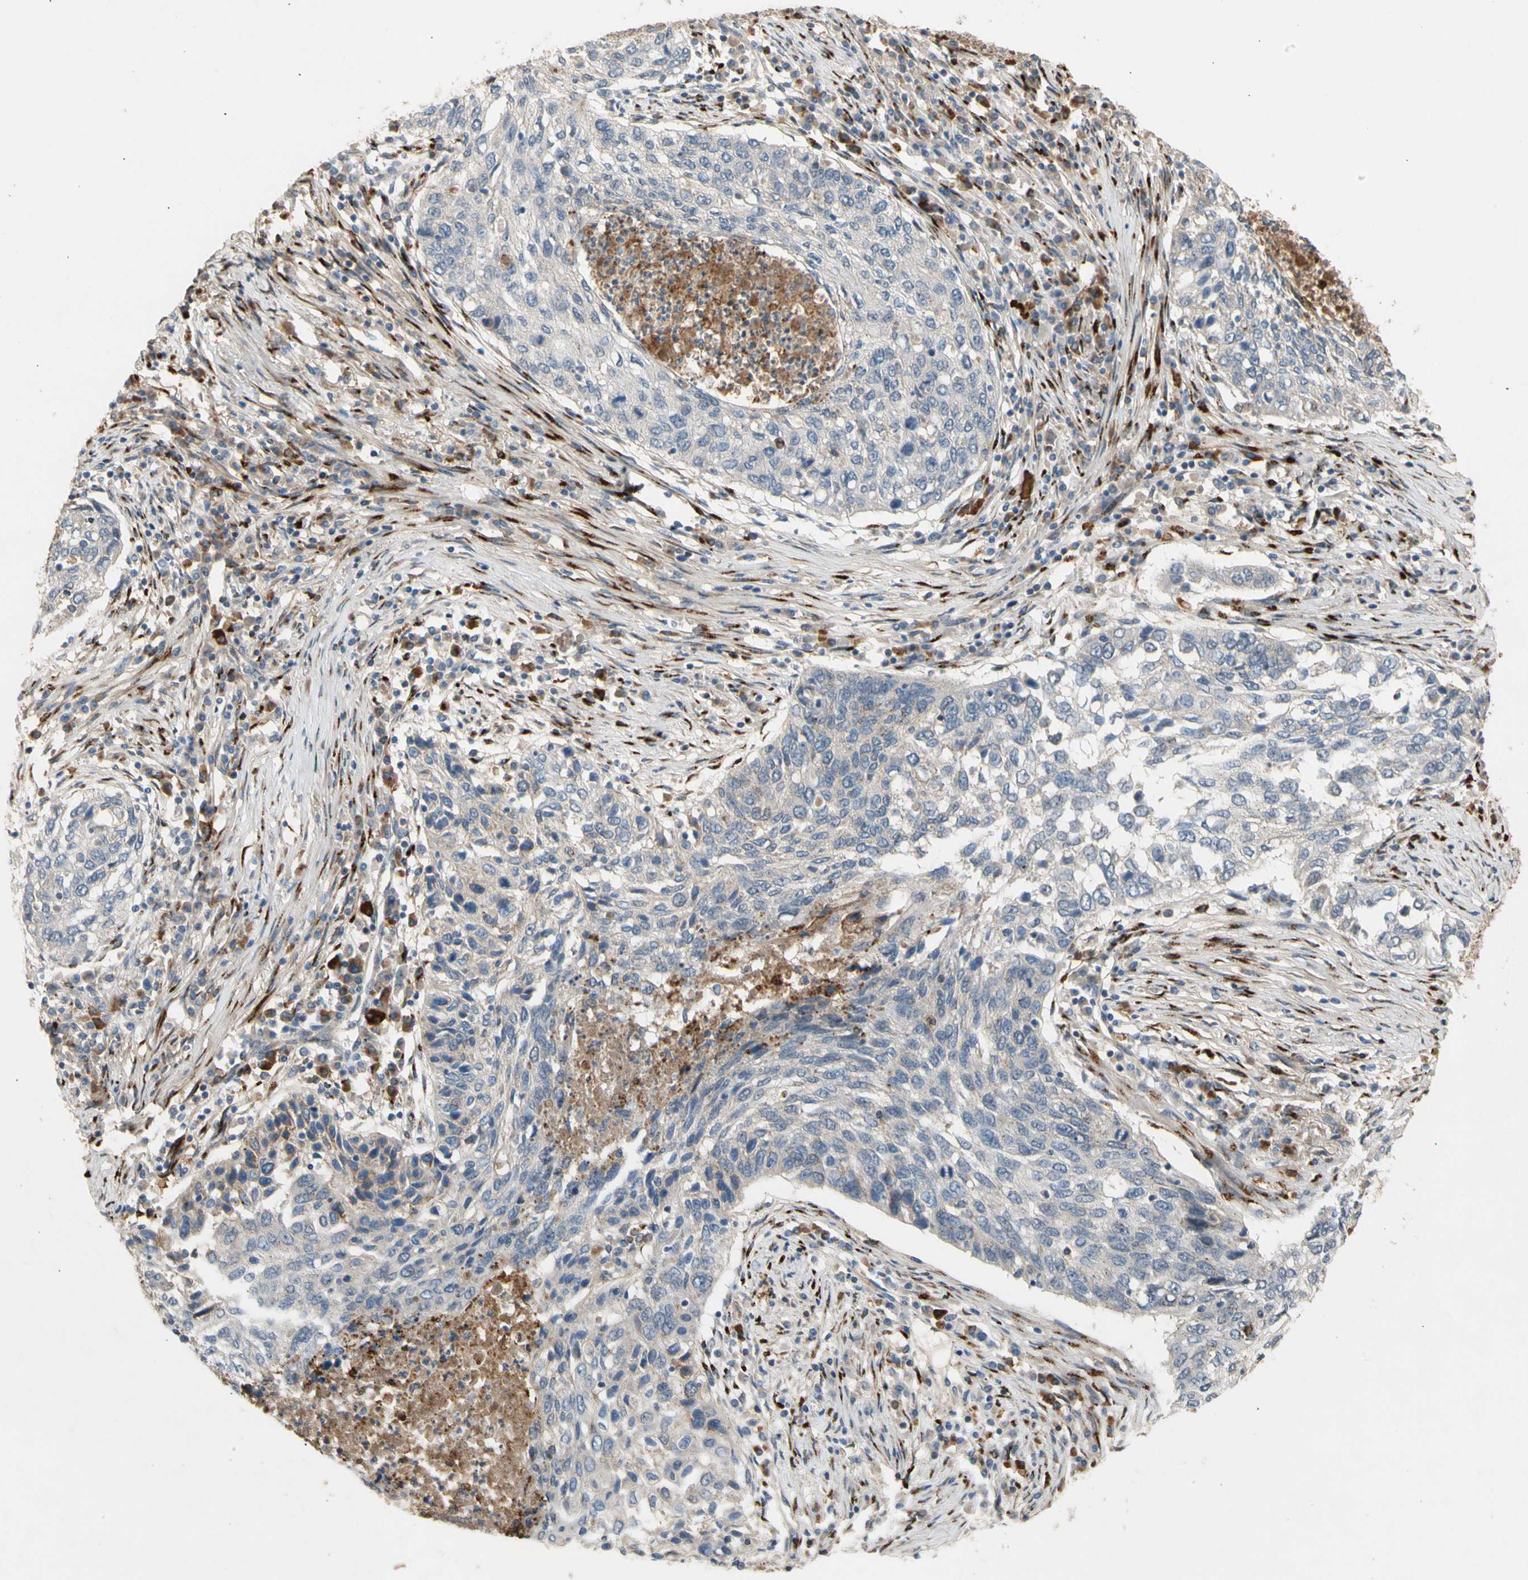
{"staining": {"intensity": "weak", "quantity": "<25%", "location": "cytoplasmic/membranous"}, "tissue": "lung cancer", "cell_type": "Tumor cells", "image_type": "cancer", "snomed": [{"axis": "morphology", "description": "Squamous cell carcinoma, NOS"}, {"axis": "topography", "description": "Lung"}], "caption": "A histopathology image of human lung cancer (squamous cell carcinoma) is negative for staining in tumor cells. Brightfield microscopy of immunohistochemistry (IHC) stained with DAB (brown) and hematoxylin (blue), captured at high magnification.", "gene": "GALNT5", "patient": {"sex": "female", "age": 63}}